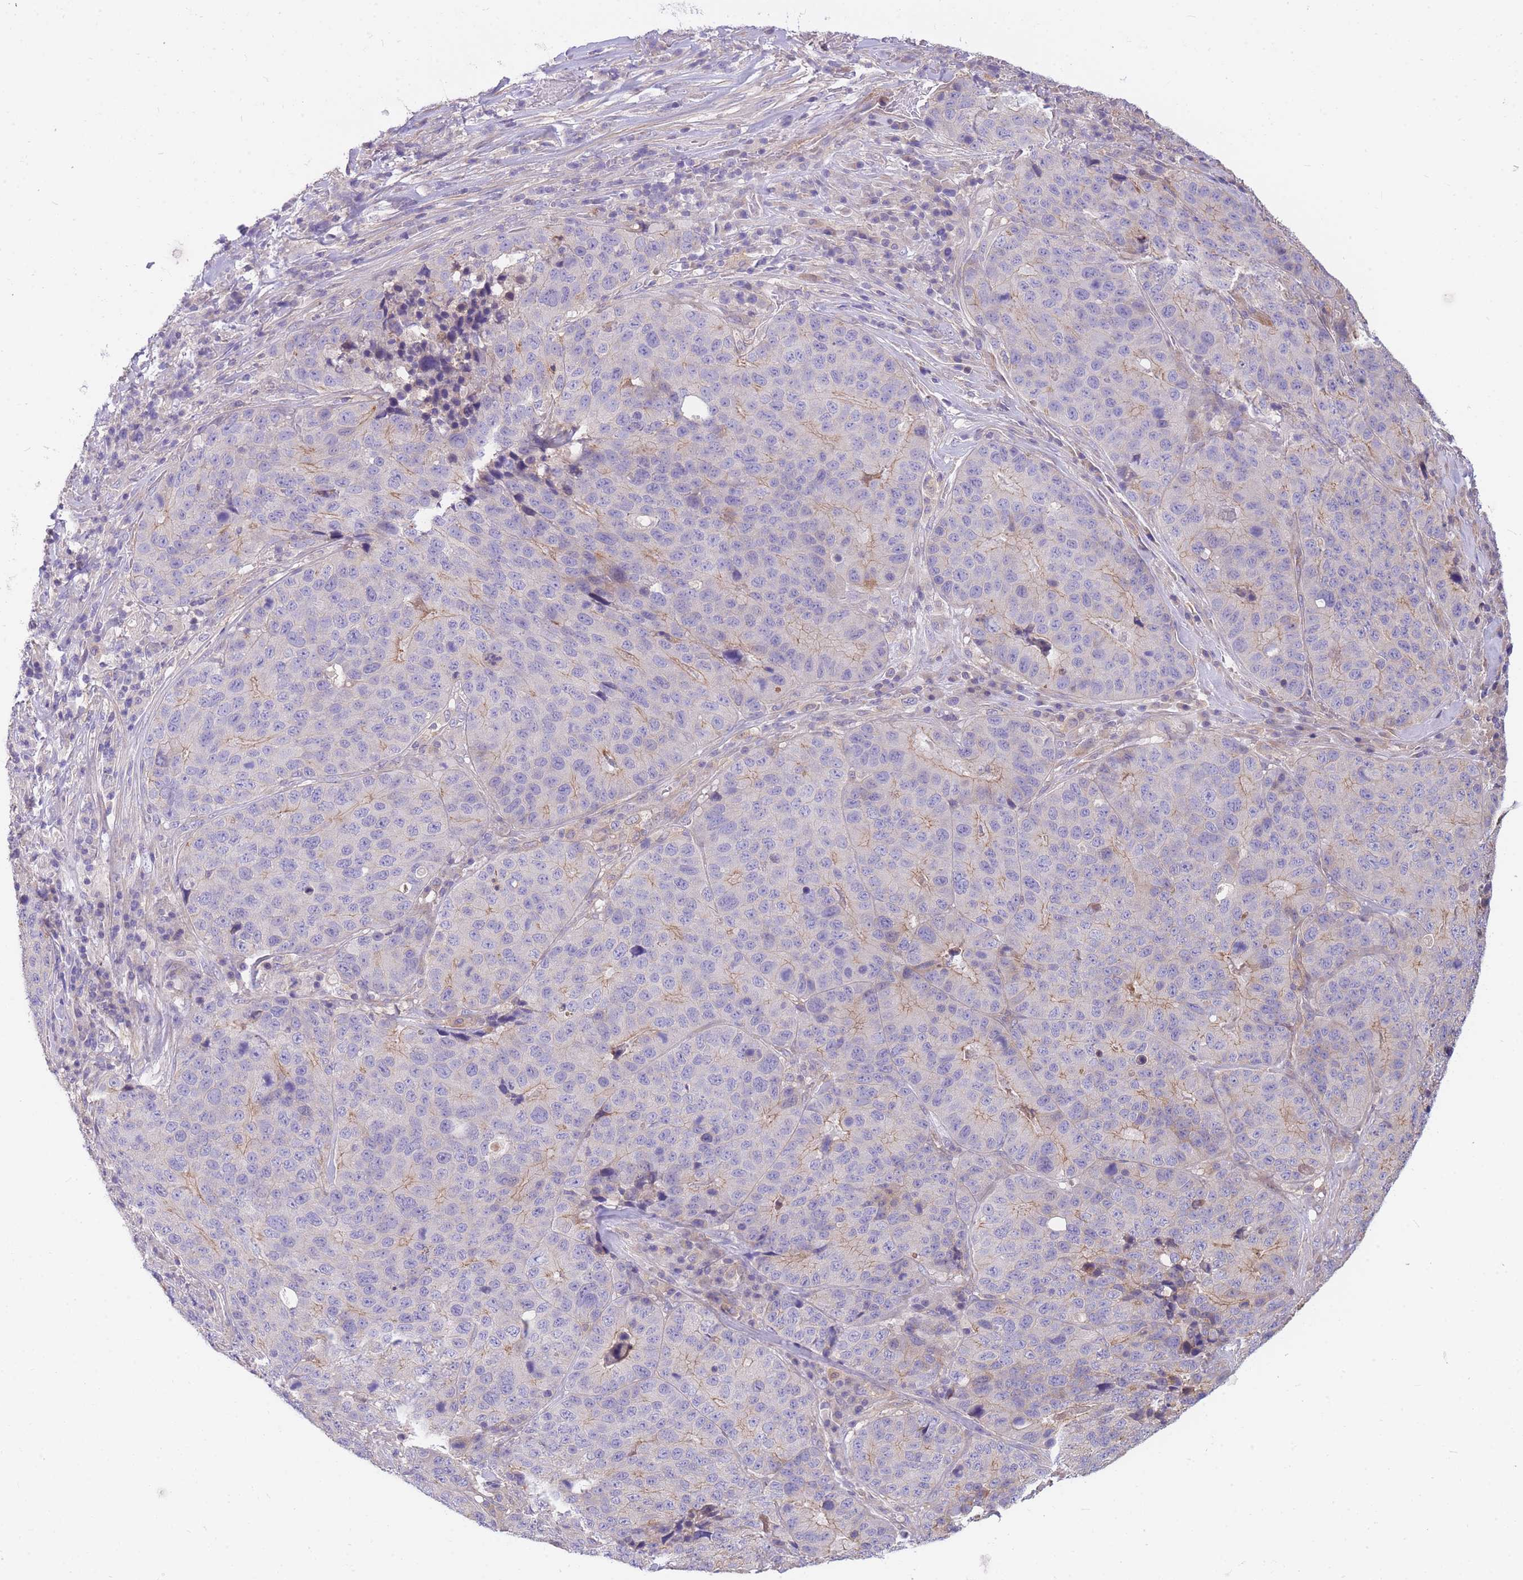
{"staining": {"intensity": "weak", "quantity": "25%-75%", "location": "cytoplasmic/membranous"}, "tissue": "stomach cancer", "cell_type": "Tumor cells", "image_type": "cancer", "snomed": [{"axis": "morphology", "description": "Adenocarcinoma, NOS"}, {"axis": "topography", "description": "Stomach"}], "caption": "Immunohistochemical staining of stomach cancer (adenocarcinoma) shows low levels of weak cytoplasmic/membranous positivity in about 25%-75% of tumor cells.", "gene": "OR5T1", "patient": {"sex": "male", "age": 71}}